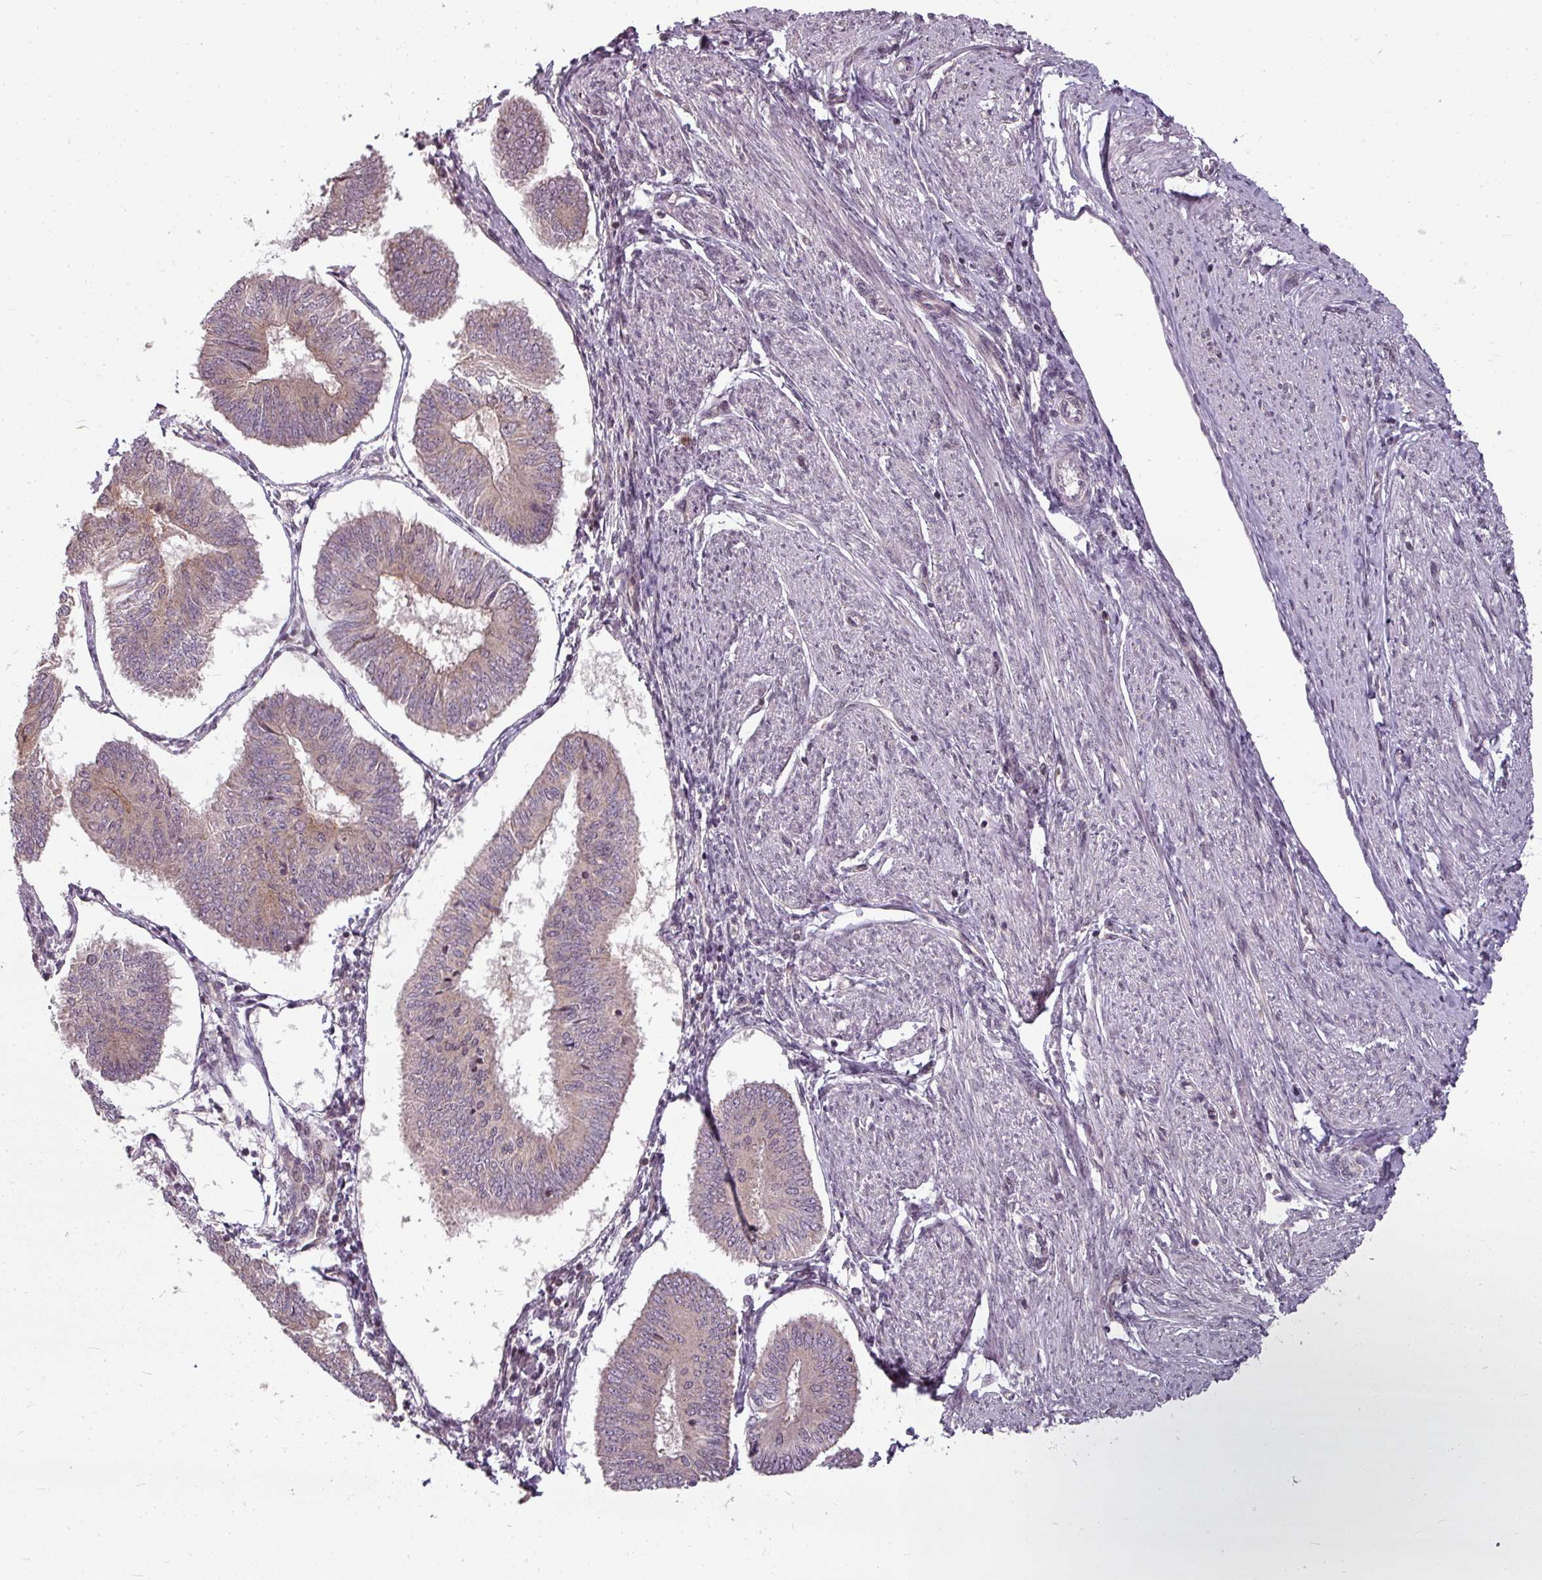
{"staining": {"intensity": "weak", "quantity": "25%-75%", "location": "cytoplasmic/membranous"}, "tissue": "endometrial cancer", "cell_type": "Tumor cells", "image_type": "cancer", "snomed": [{"axis": "morphology", "description": "Adenocarcinoma, NOS"}, {"axis": "topography", "description": "Endometrium"}], "caption": "Immunohistochemistry (IHC) image of neoplastic tissue: adenocarcinoma (endometrial) stained using immunohistochemistry reveals low levels of weak protein expression localized specifically in the cytoplasmic/membranous of tumor cells, appearing as a cytoplasmic/membranous brown color.", "gene": "CLIC1", "patient": {"sex": "female", "age": 58}}